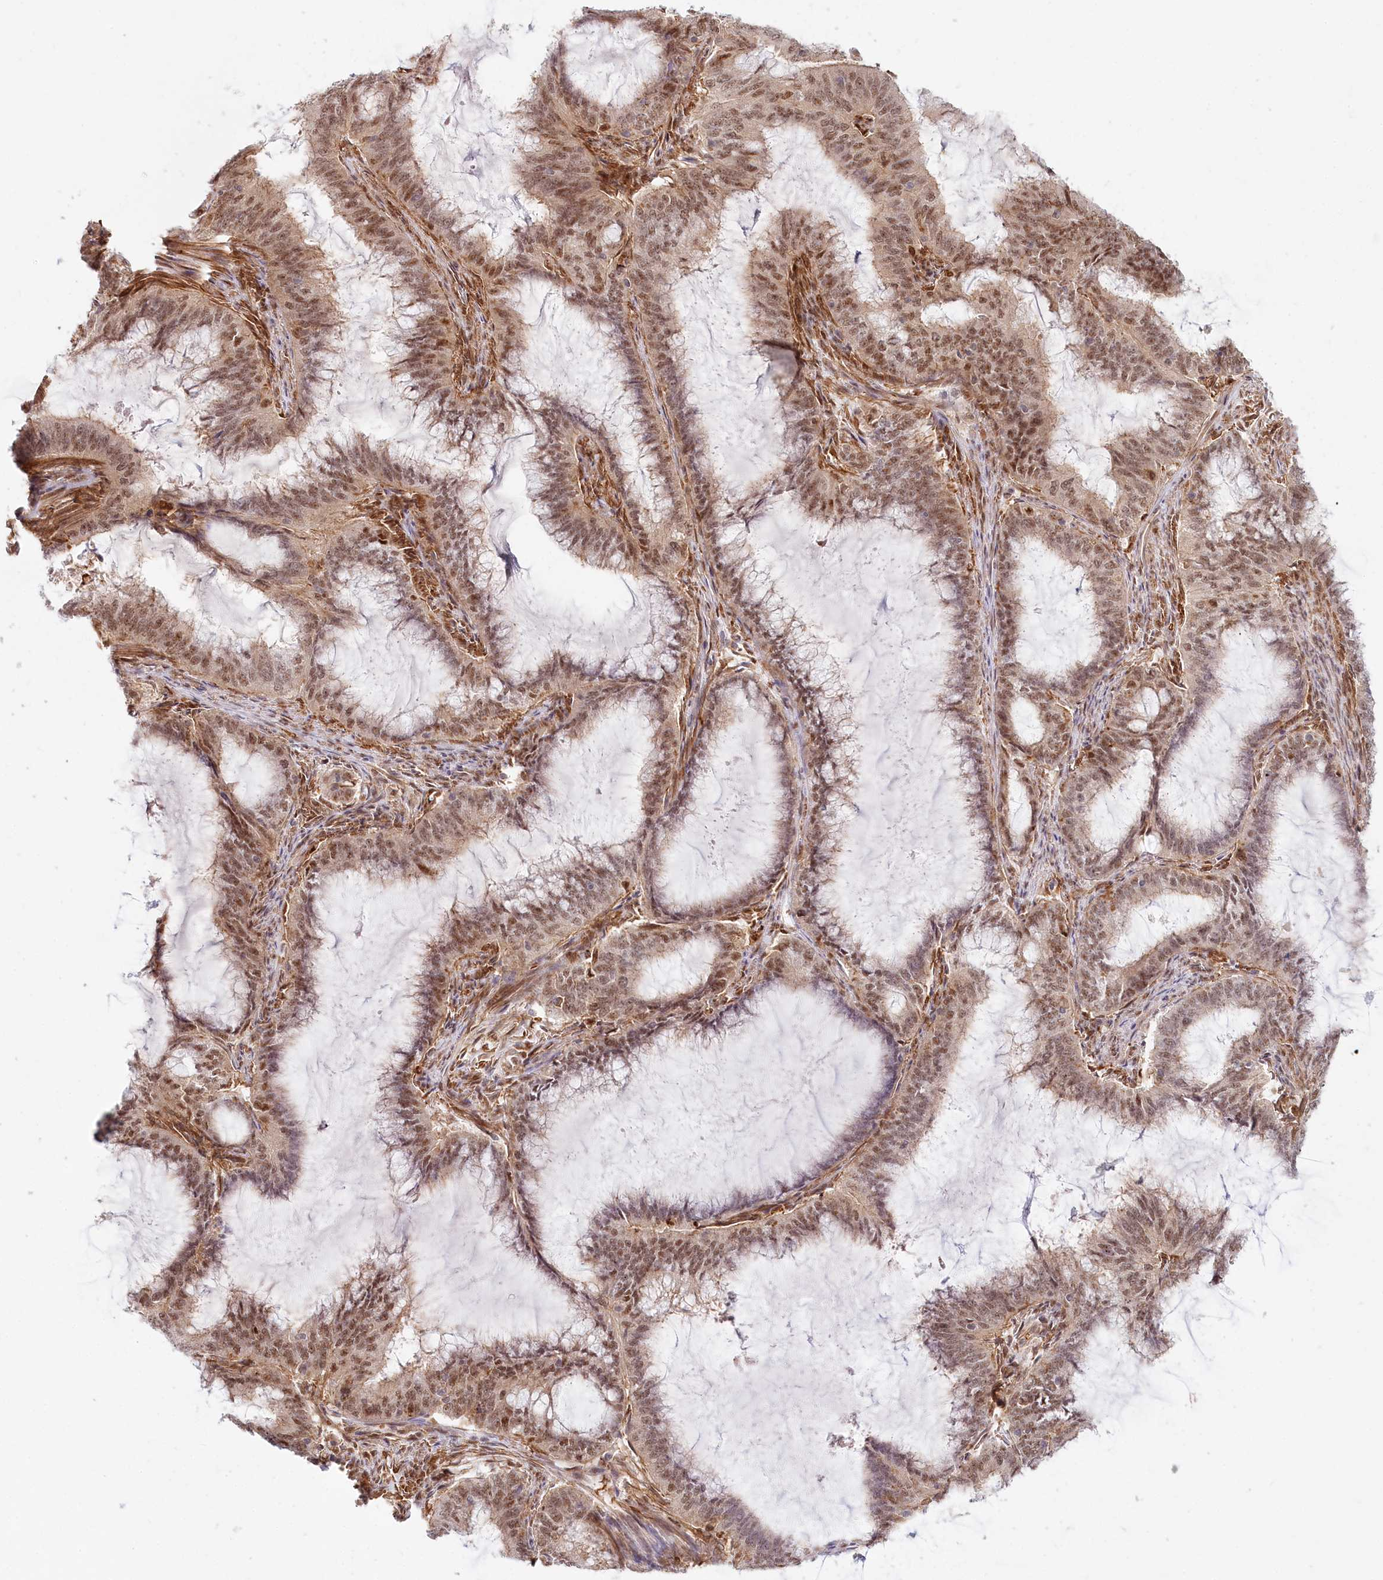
{"staining": {"intensity": "moderate", "quantity": ">75%", "location": "nuclear"}, "tissue": "endometrial cancer", "cell_type": "Tumor cells", "image_type": "cancer", "snomed": [{"axis": "morphology", "description": "Adenocarcinoma, NOS"}, {"axis": "topography", "description": "Endometrium"}], "caption": "Immunohistochemistry (IHC) of endometrial cancer displays medium levels of moderate nuclear expression in about >75% of tumor cells.", "gene": "TUBGCP2", "patient": {"sex": "female", "age": 51}}